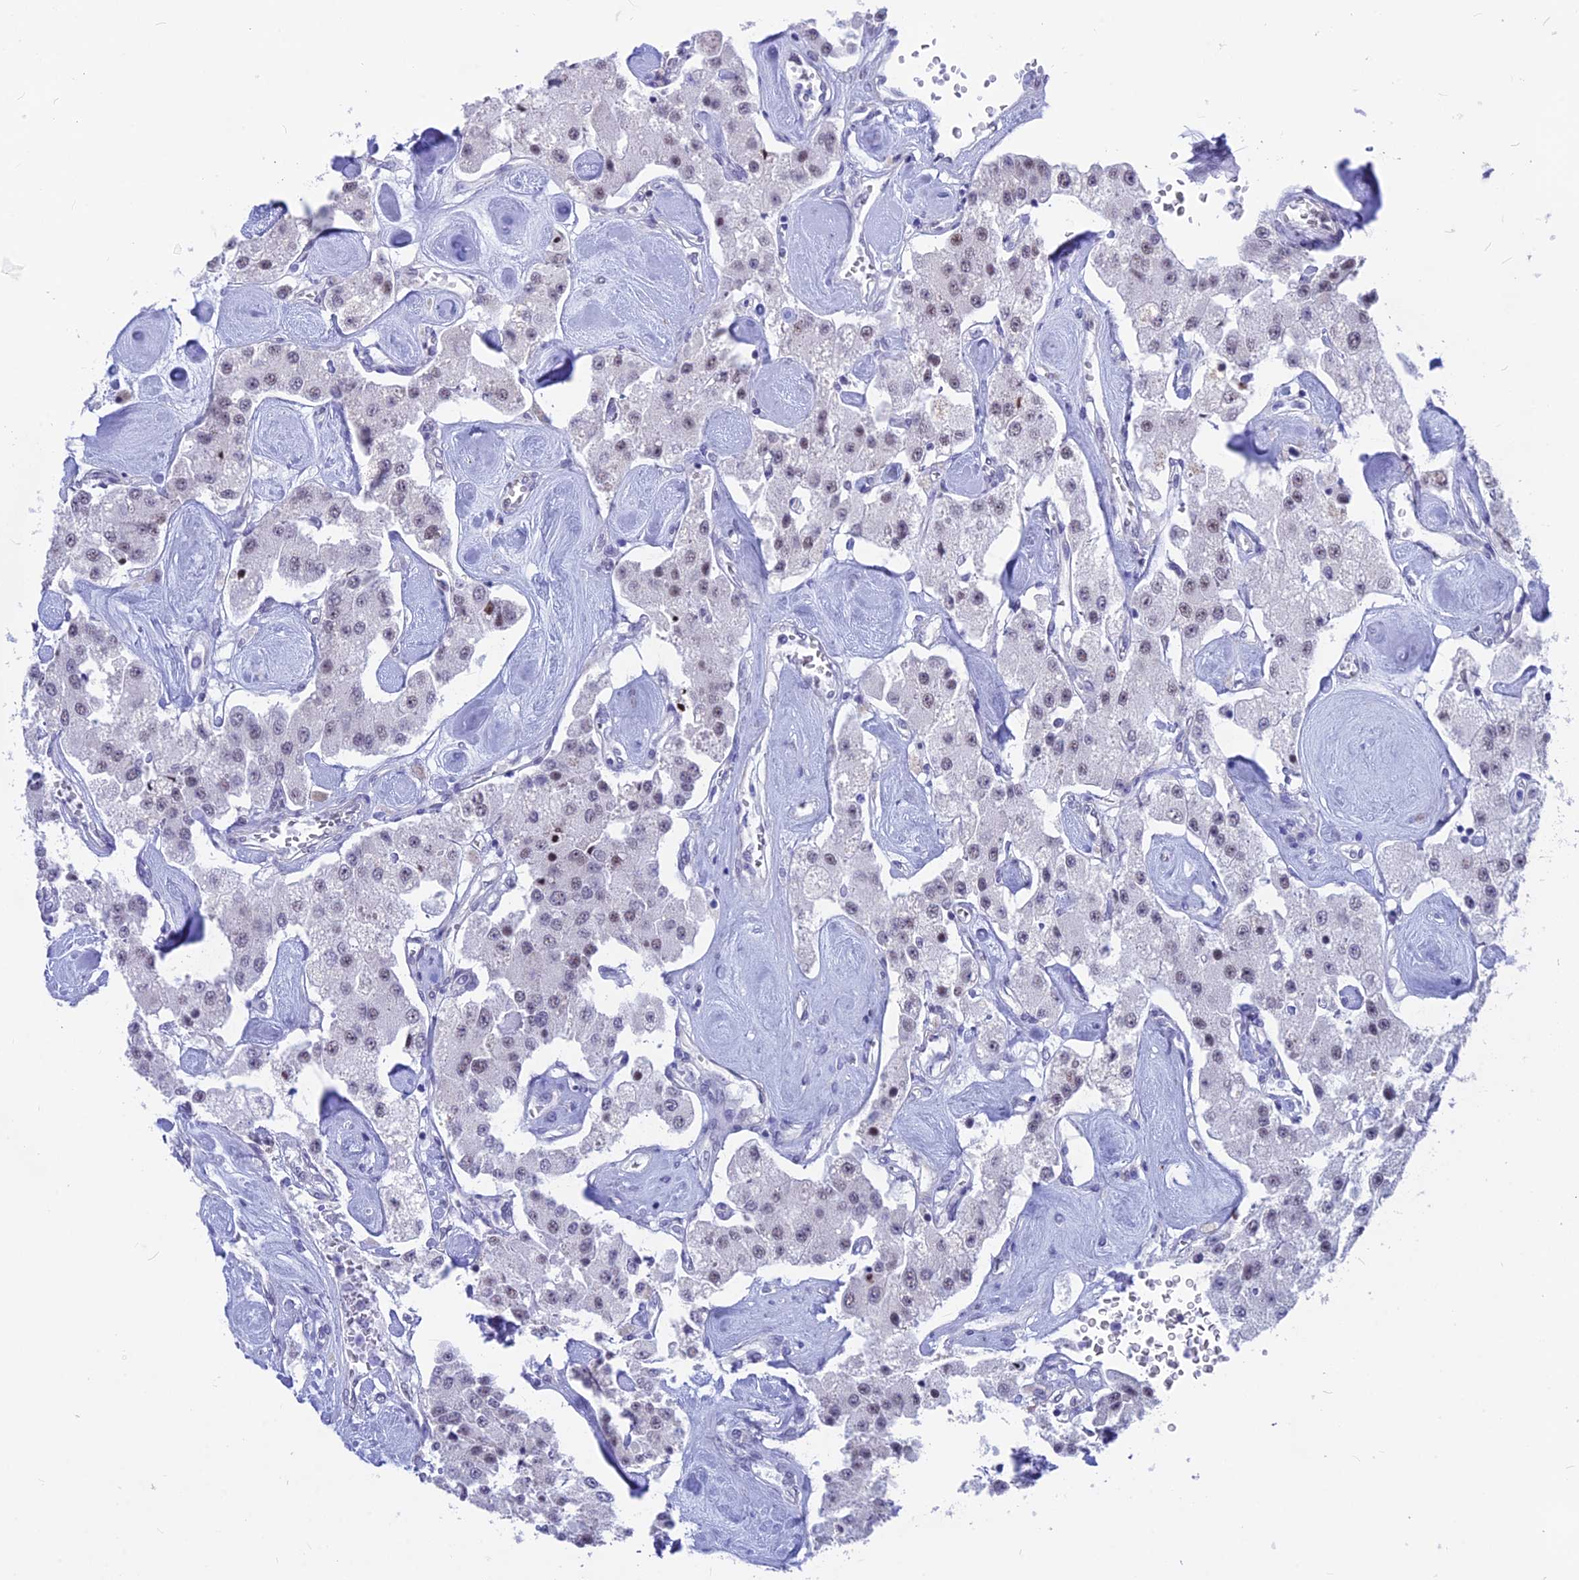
{"staining": {"intensity": "weak", "quantity": "<25%", "location": "nuclear"}, "tissue": "carcinoid", "cell_type": "Tumor cells", "image_type": "cancer", "snomed": [{"axis": "morphology", "description": "Carcinoid, malignant, NOS"}, {"axis": "topography", "description": "Pancreas"}], "caption": "Immunohistochemistry of carcinoid exhibits no staining in tumor cells.", "gene": "SRSF5", "patient": {"sex": "male", "age": 41}}